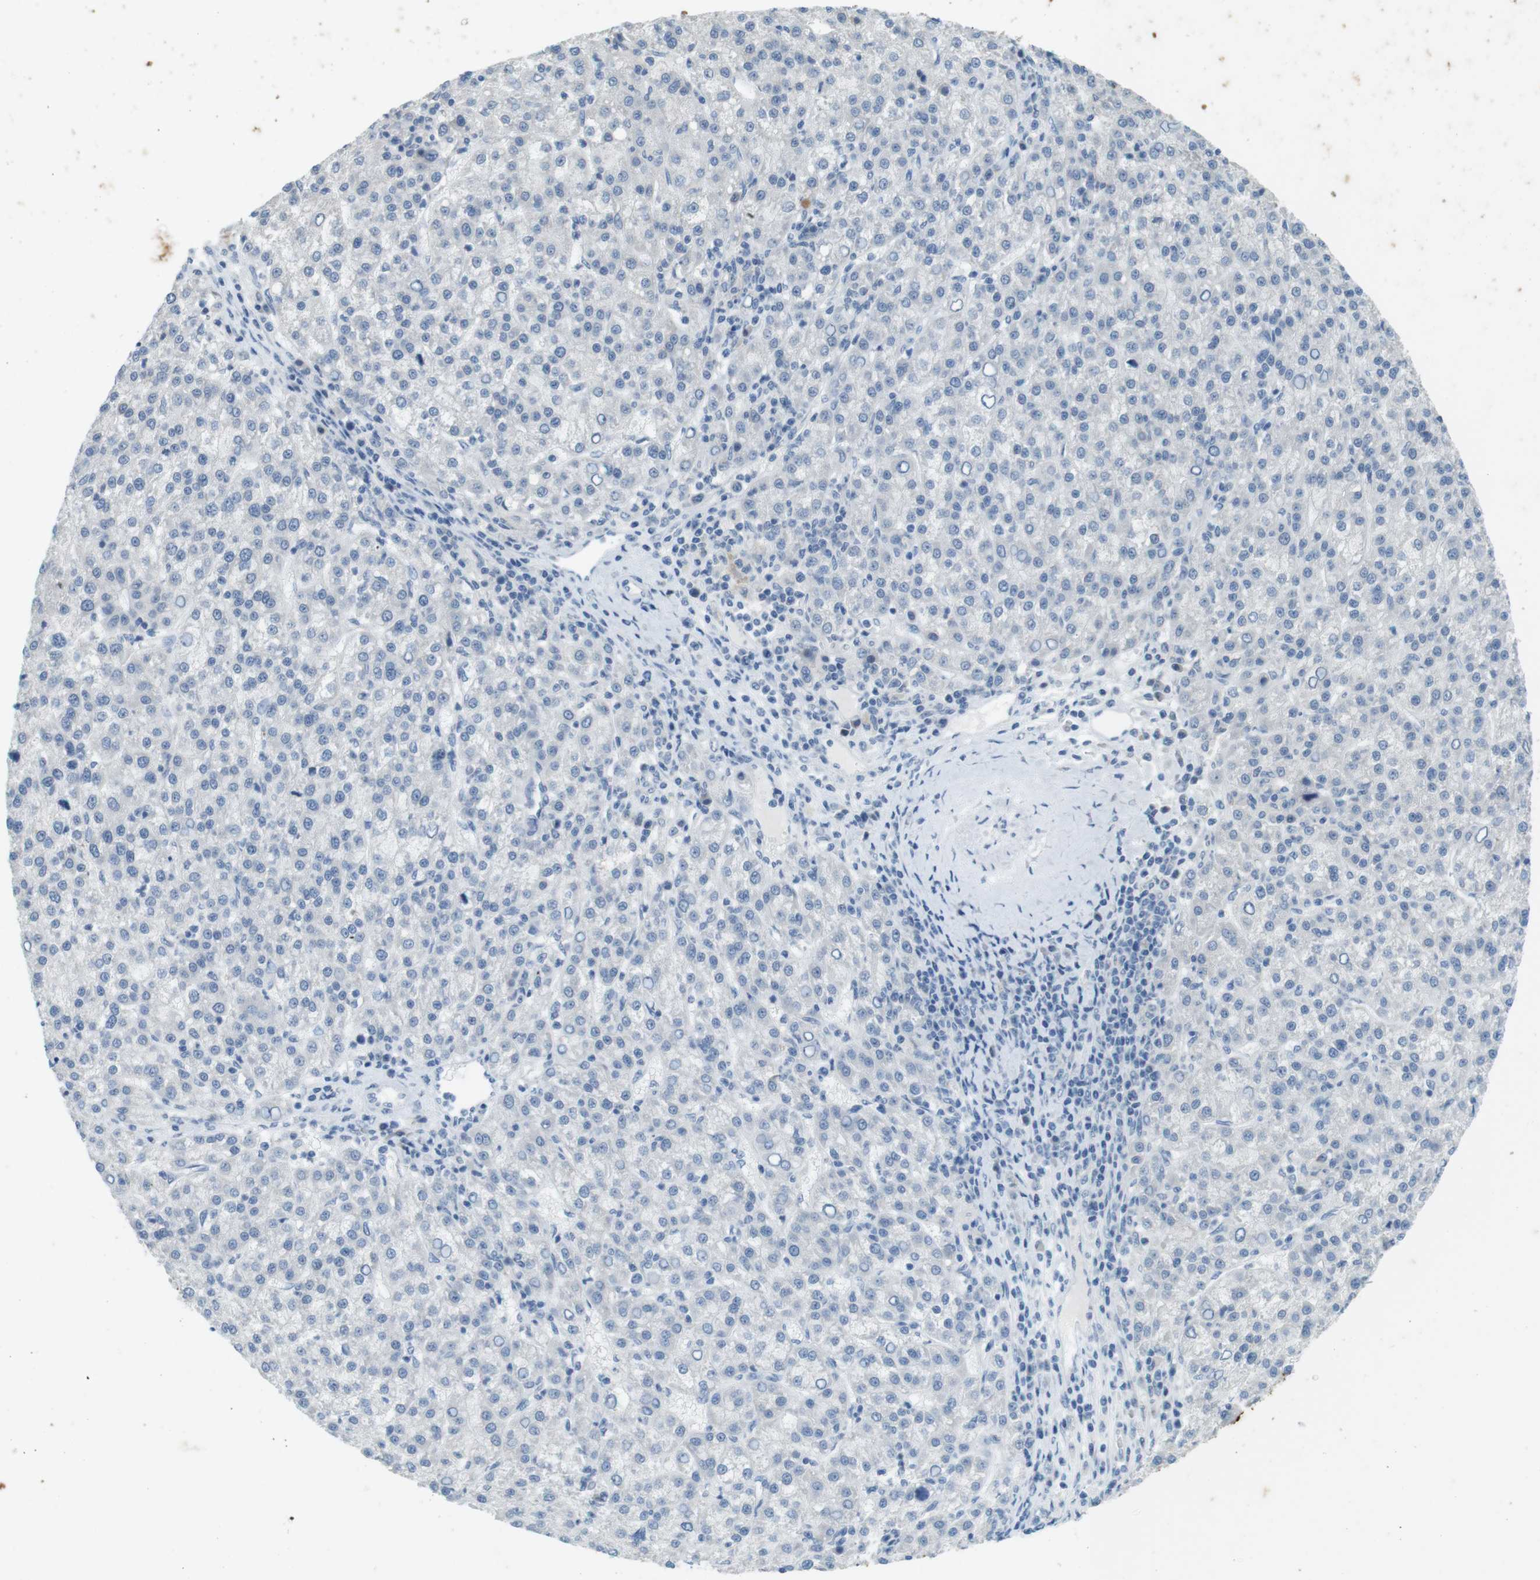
{"staining": {"intensity": "negative", "quantity": "none", "location": "none"}, "tissue": "liver cancer", "cell_type": "Tumor cells", "image_type": "cancer", "snomed": [{"axis": "morphology", "description": "Carcinoma, Hepatocellular, NOS"}, {"axis": "topography", "description": "Liver"}], "caption": "A high-resolution photomicrograph shows IHC staining of liver cancer (hepatocellular carcinoma), which shows no significant positivity in tumor cells.", "gene": "MUC5B", "patient": {"sex": "female", "age": 58}}